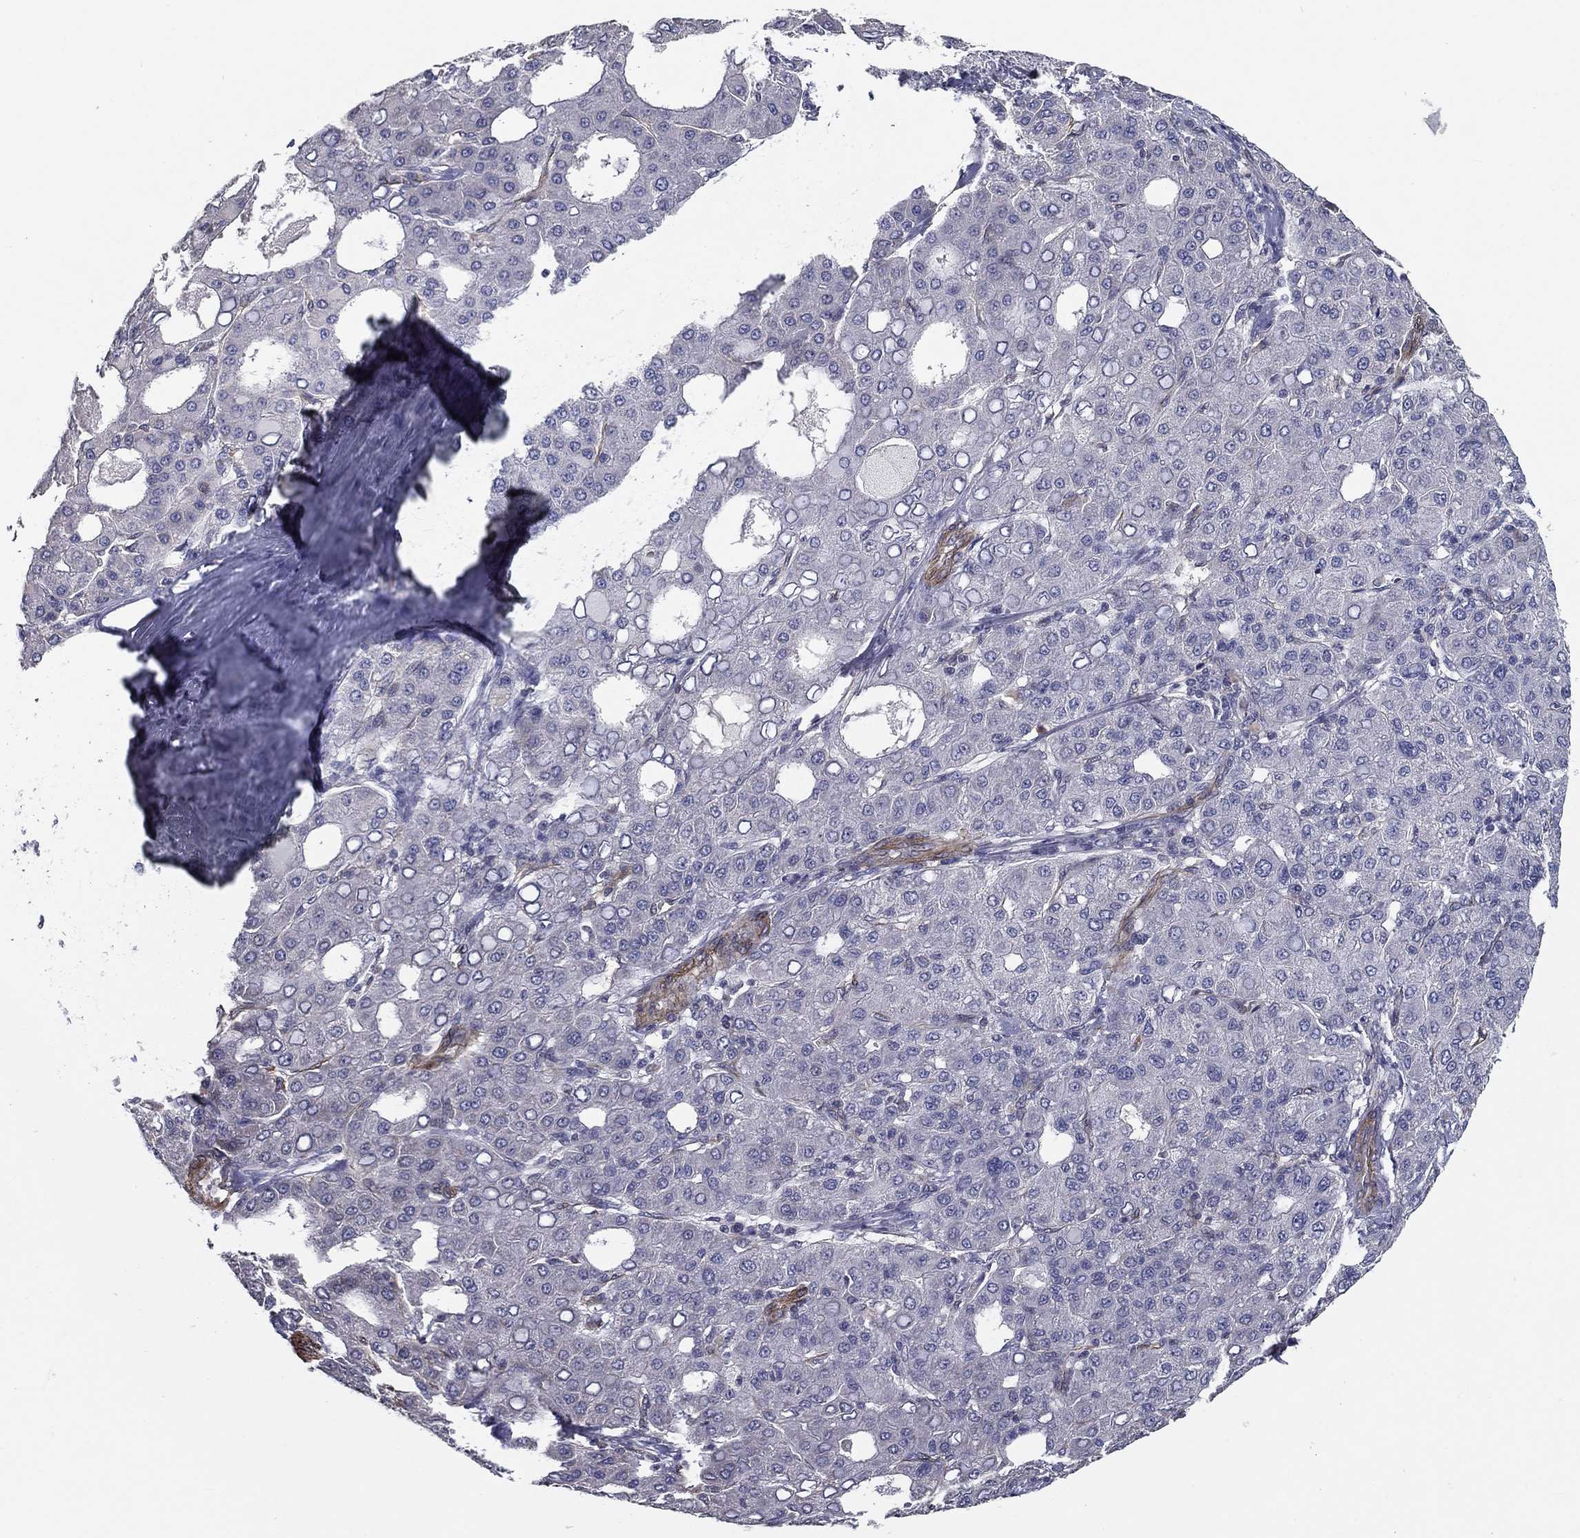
{"staining": {"intensity": "negative", "quantity": "none", "location": "none"}, "tissue": "liver cancer", "cell_type": "Tumor cells", "image_type": "cancer", "snomed": [{"axis": "morphology", "description": "Carcinoma, Hepatocellular, NOS"}, {"axis": "topography", "description": "Liver"}], "caption": "IHC micrograph of liver cancer stained for a protein (brown), which shows no staining in tumor cells.", "gene": "SYNC", "patient": {"sex": "male", "age": 65}}